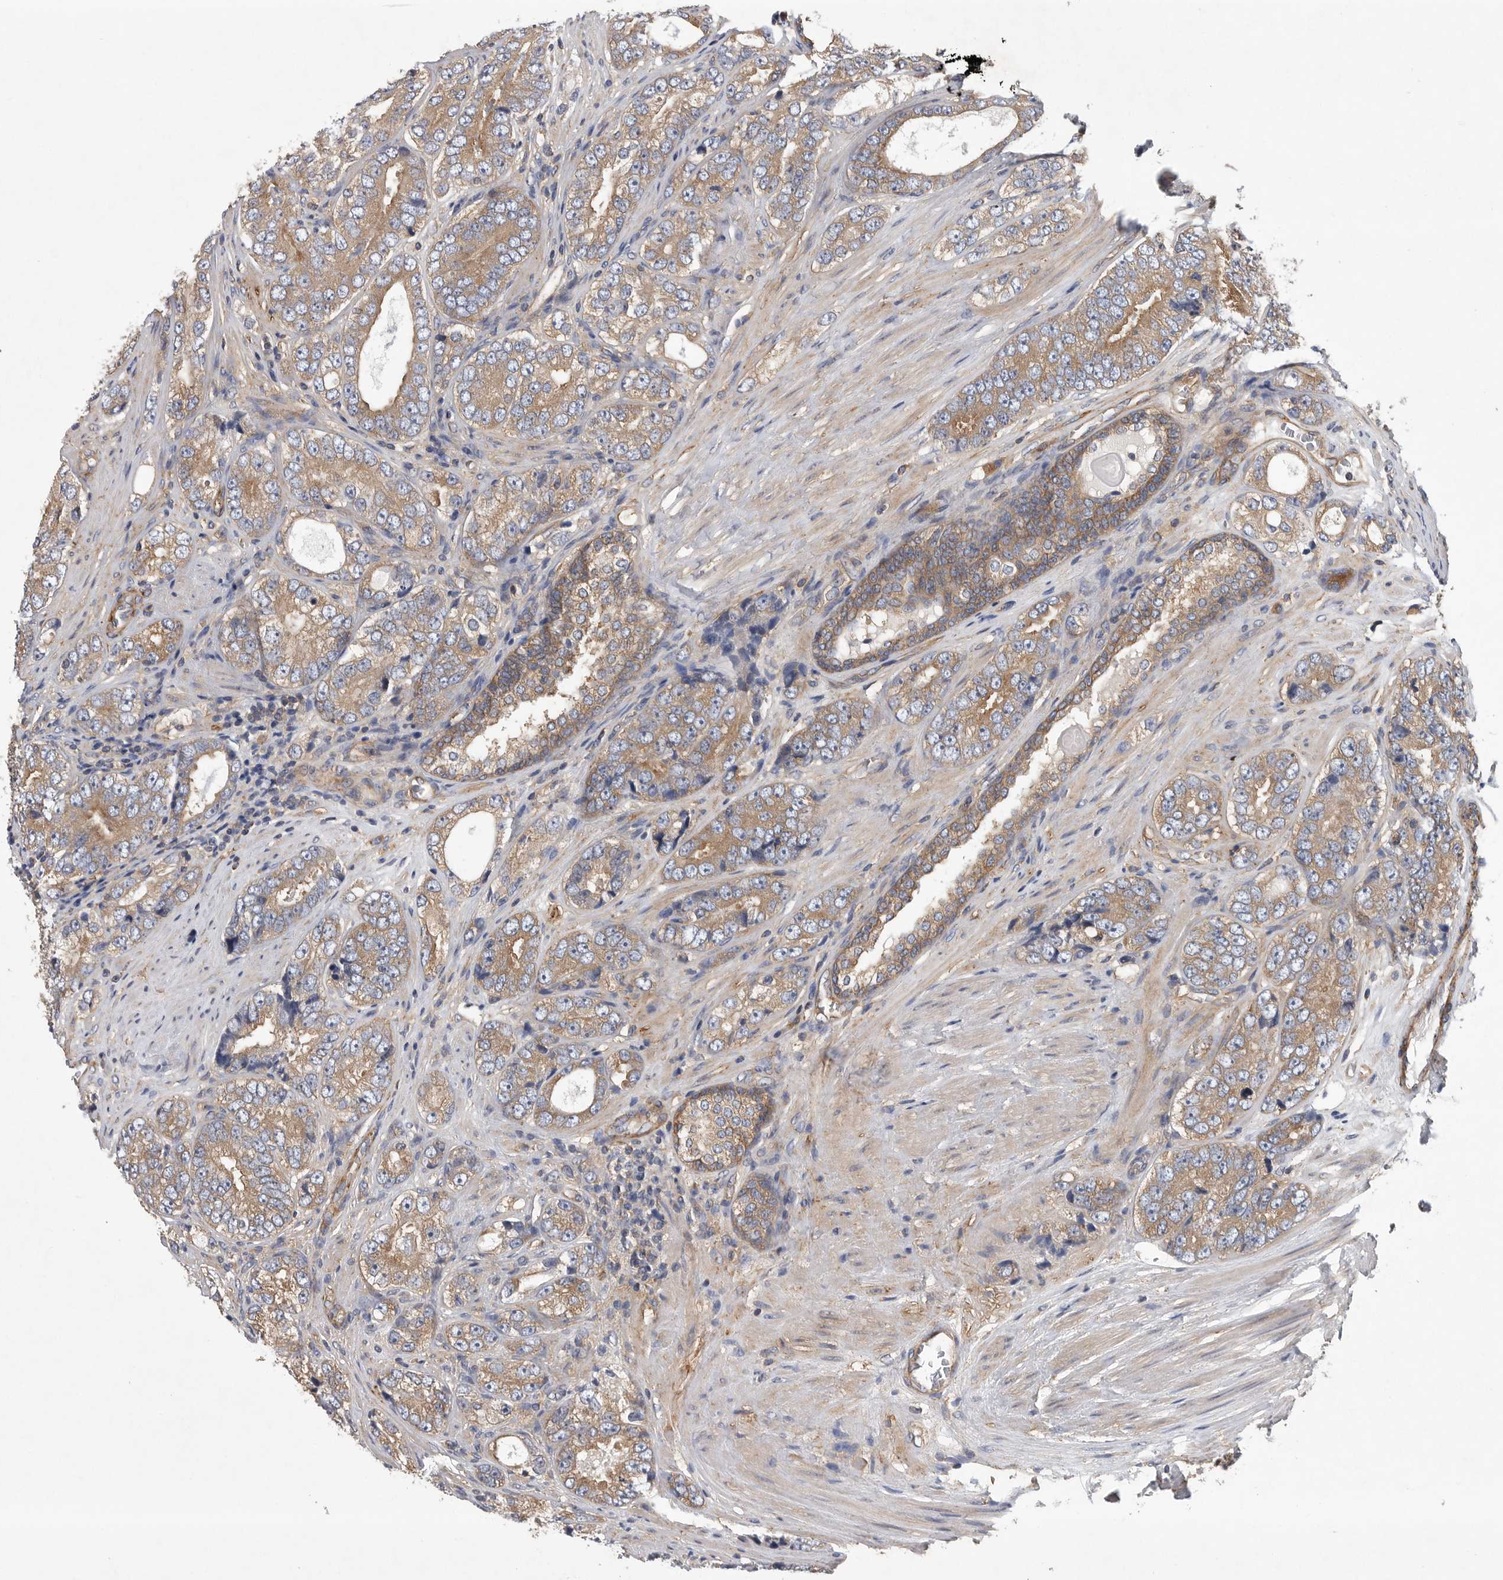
{"staining": {"intensity": "moderate", "quantity": ">75%", "location": "cytoplasmic/membranous"}, "tissue": "prostate cancer", "cell_type": "Tumor cells", "image_type": "cancer", "snomed": [{"axis": "morphology", "description": "Adenocarcinoma, High grade"}, {"axis": "topography", "description": "Prostate"}], "caption": "Prostate high-grade adenocarcinoma stained for a protein displays moderate cytoplasmic/membranous positivity in tumor cells. The protein of interest is shown in brown color, while the nuclei are stained blue.", "gene": "OXR1", "patient": {"sex": "male", "age": 56}}